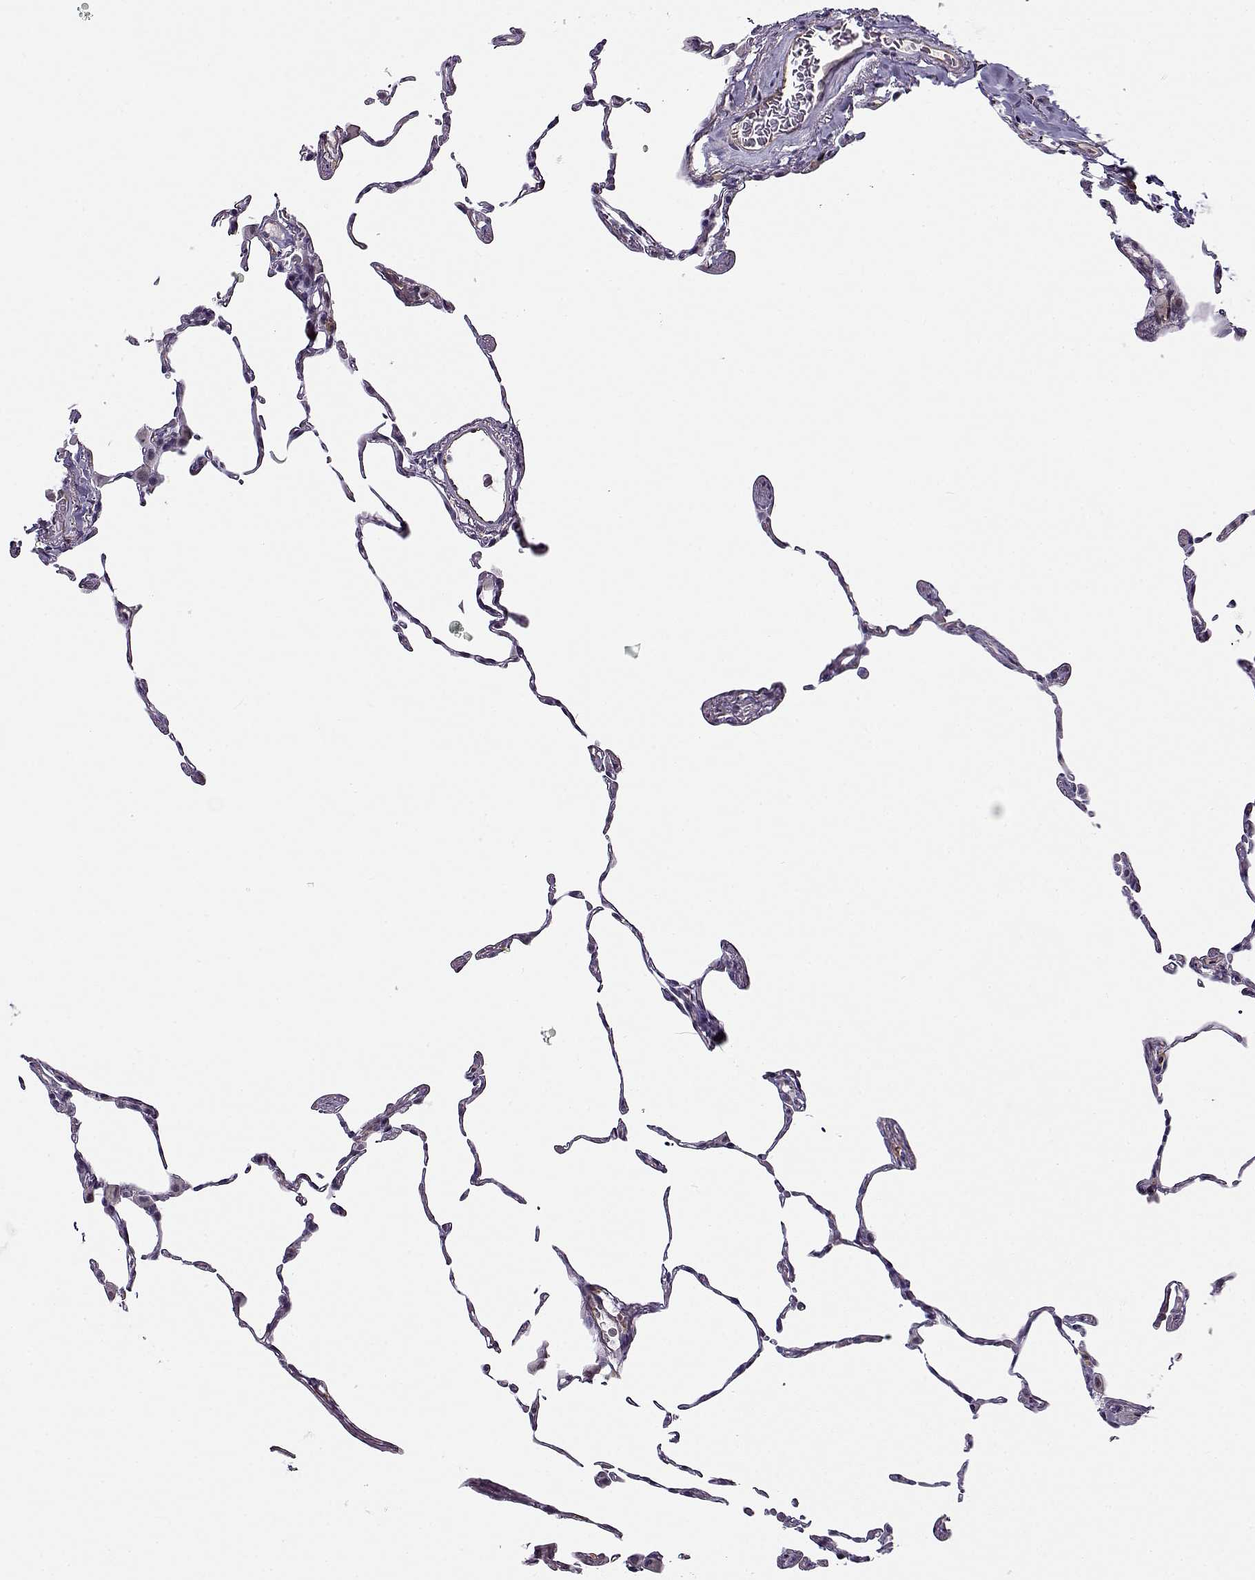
{"staining": {"intensity": "negative", "quantity": "none", "location": "none"}, "tissue": "lung", "cell_type": "Alveolar cells", "image_type": "normal", "snomed": [{"axis": "morphology", "description": "Normal tissue, NOS"}, {"axis": "topography", "description": "Lung"}], "caption": "Photomicrograph shows no significant protein expression in alveolar cells of unremarkable lung. (Brightfield microscopy of DAB (3,3'-diaminobenzidine) immunohistochemistry at high magnification).", "gene": "BACH1", "patient": {"sex": "female", "age": 57}}